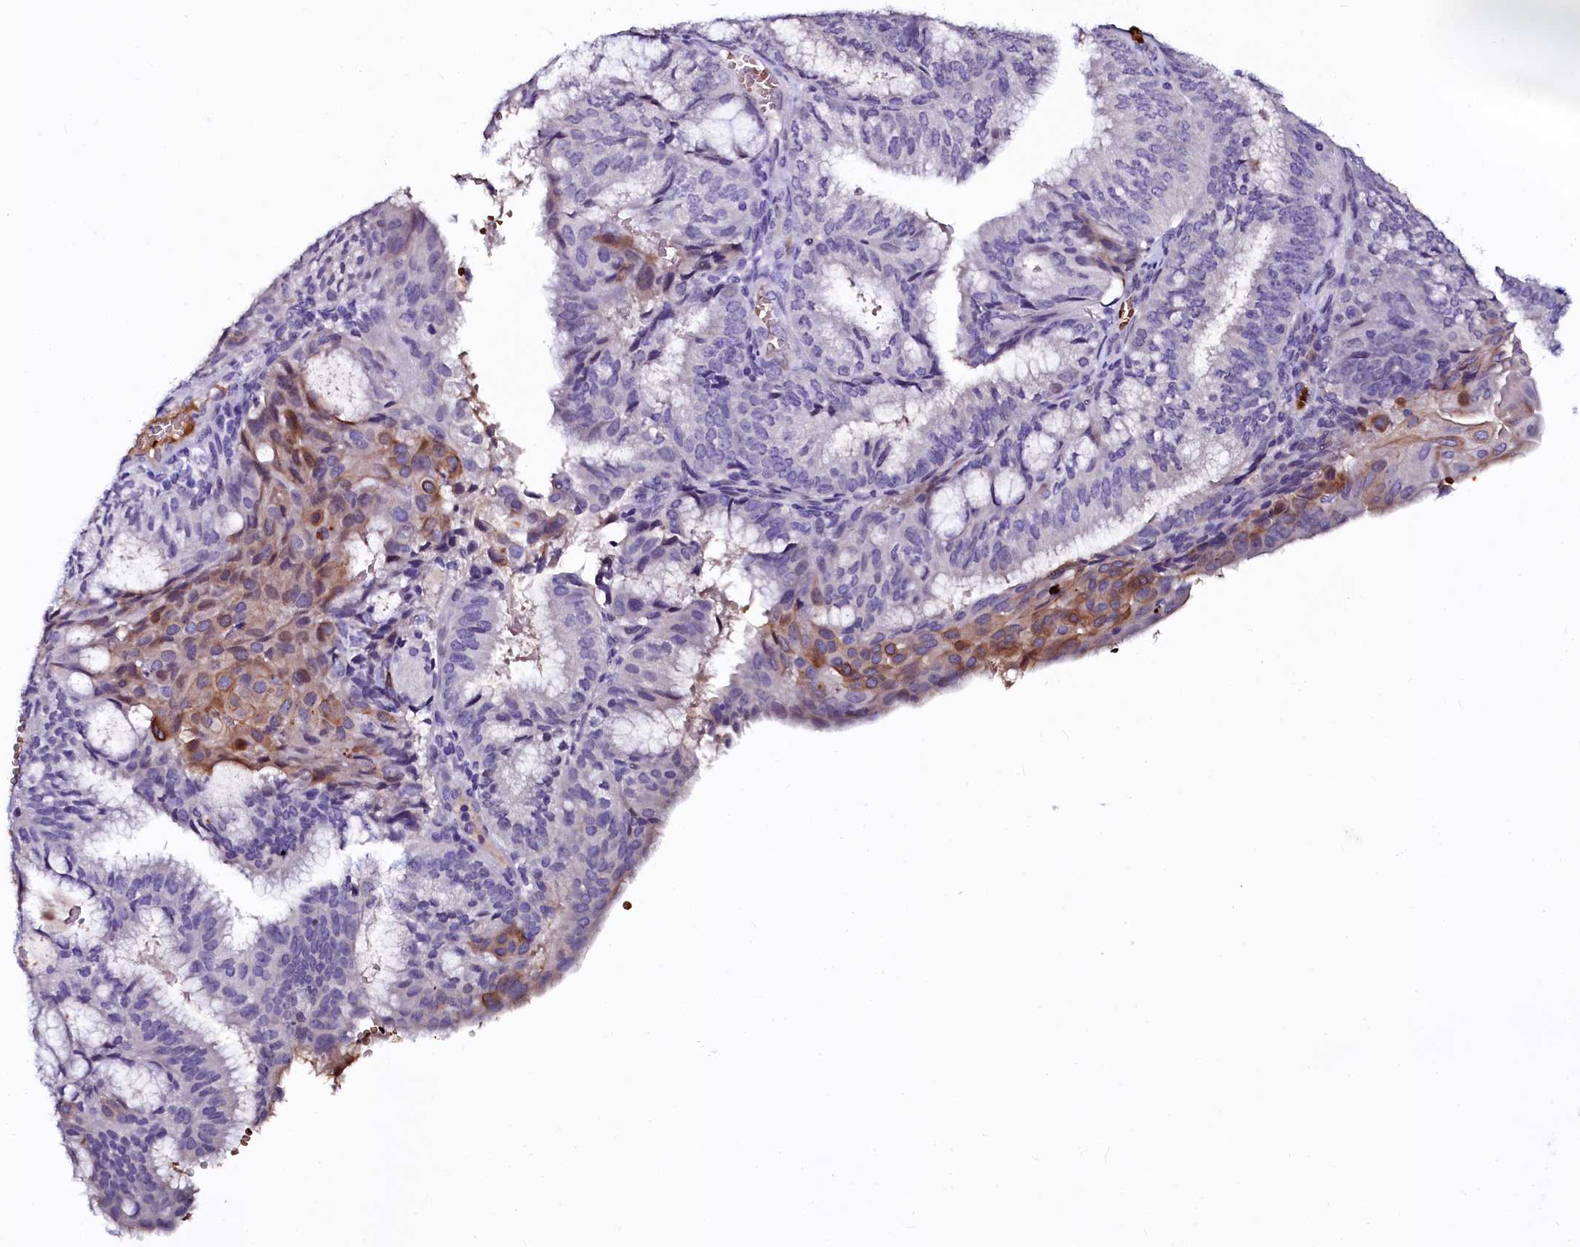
{"staining": {"intensity": "moderate", "quantity": "25%-75%", "location": "cytoplasmic/membranous"}, "tissue": "endometrial cancer", "cell_type": "Tumor cells", "image_type": "cancer", "snomed": [{"axis": "morphology", "description": "Adenocarcinoma, NOS"}, {"axis": "topography", "description": "Endometrium"}], "caption": "Immunohistochemical staining of endometrial adenocarcinoma reveals medium levels of moderate cytoplasmic/membranous expression in approximately 25%-75% of tumor cells. (DAB IHC, brown staining for protein, blue staining for nuclei).", "gene": "CTDSPL2", "patient": {"sex": "female", "age": 49}}